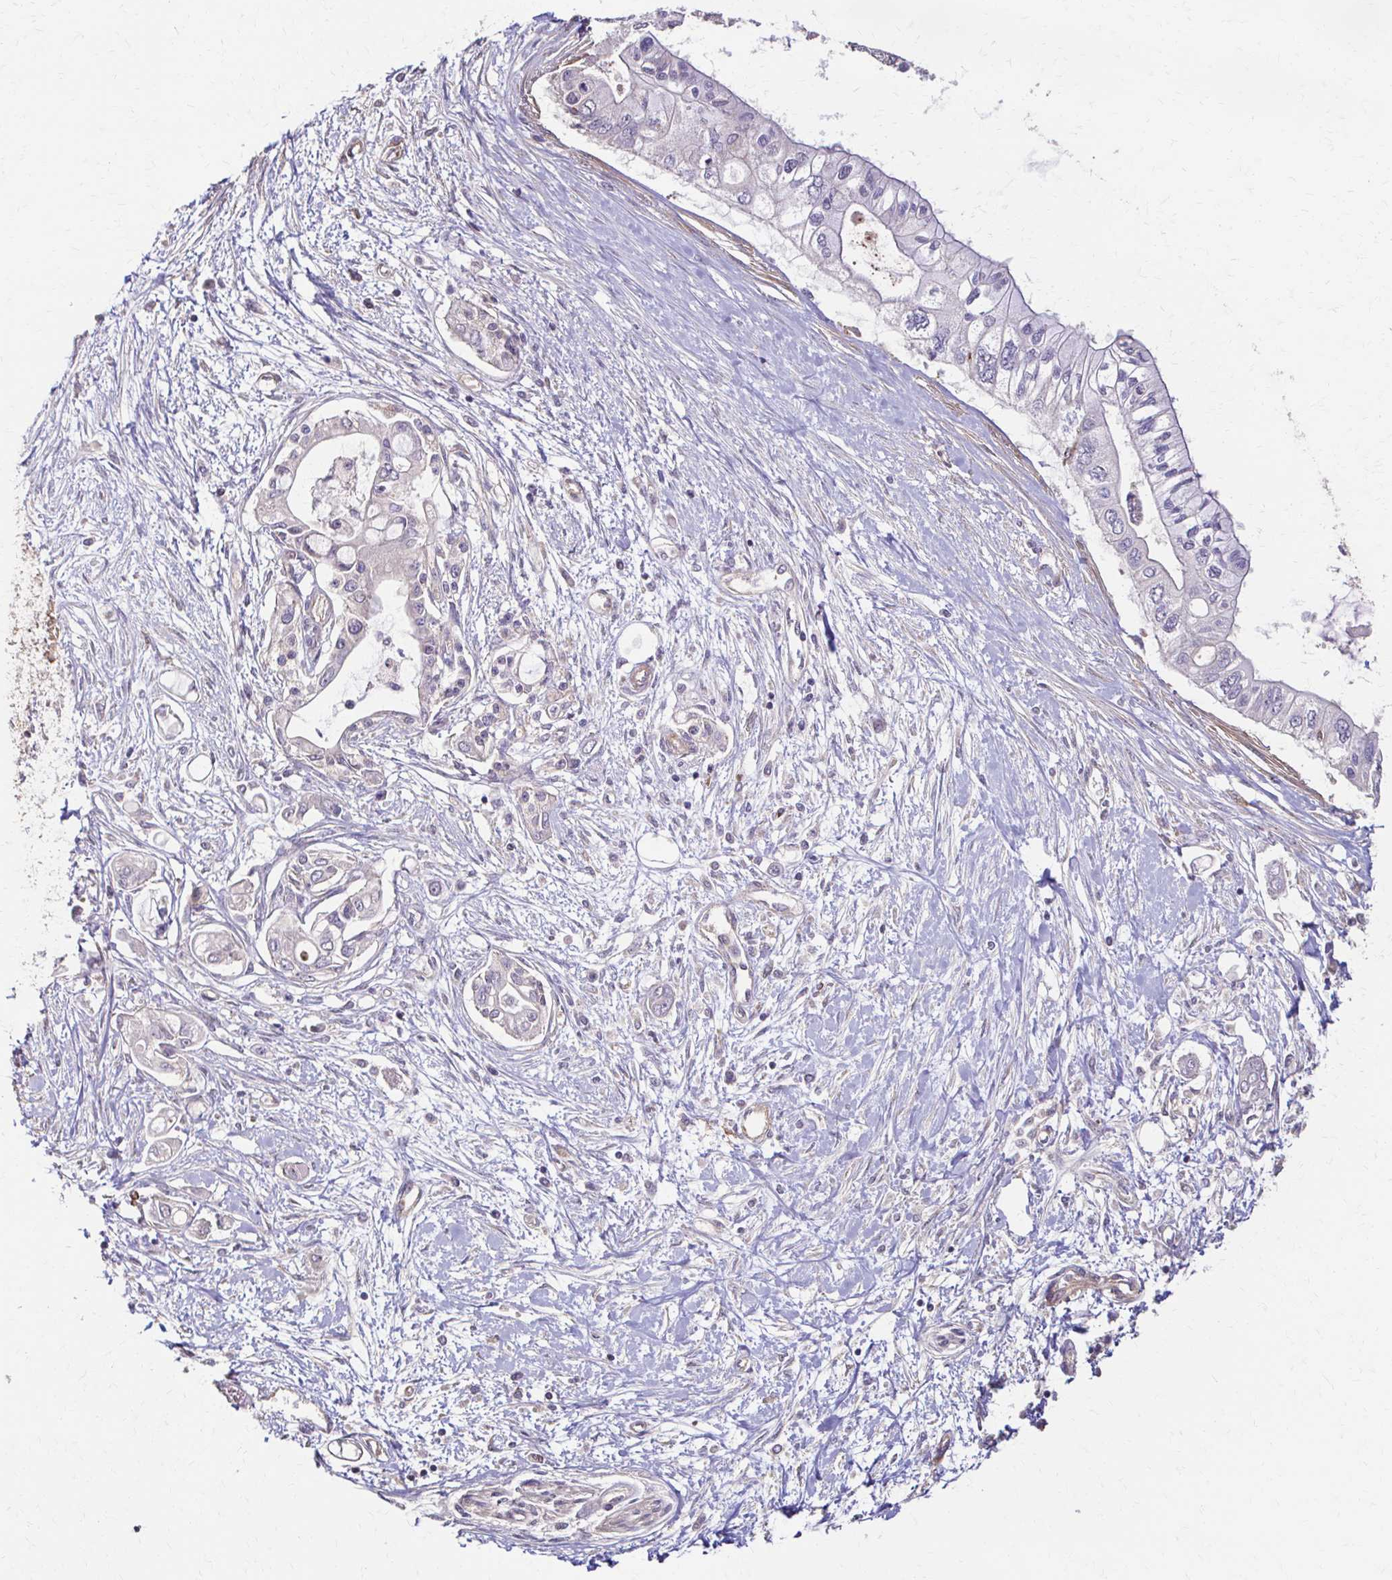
{"staining": {"intensity": "negative", "quantity": "none", "location": "none"}, "tissue": "pancreatic cancer", "cell_type": "Tumor cells", "image_type": "cancer", "snomed": [{"axis": "morphology", "description": "Adenocarcinoma, NOS"}, {"axis": "topography", "description": "Pancreas"}], "caption": "The immunohistochemistry (IHC) micrograph has no significant staining in tumor cells of pancreatic cancer tissue.", "gene": "IL18BP", "patient": {"sex": "female", "age": 77}}